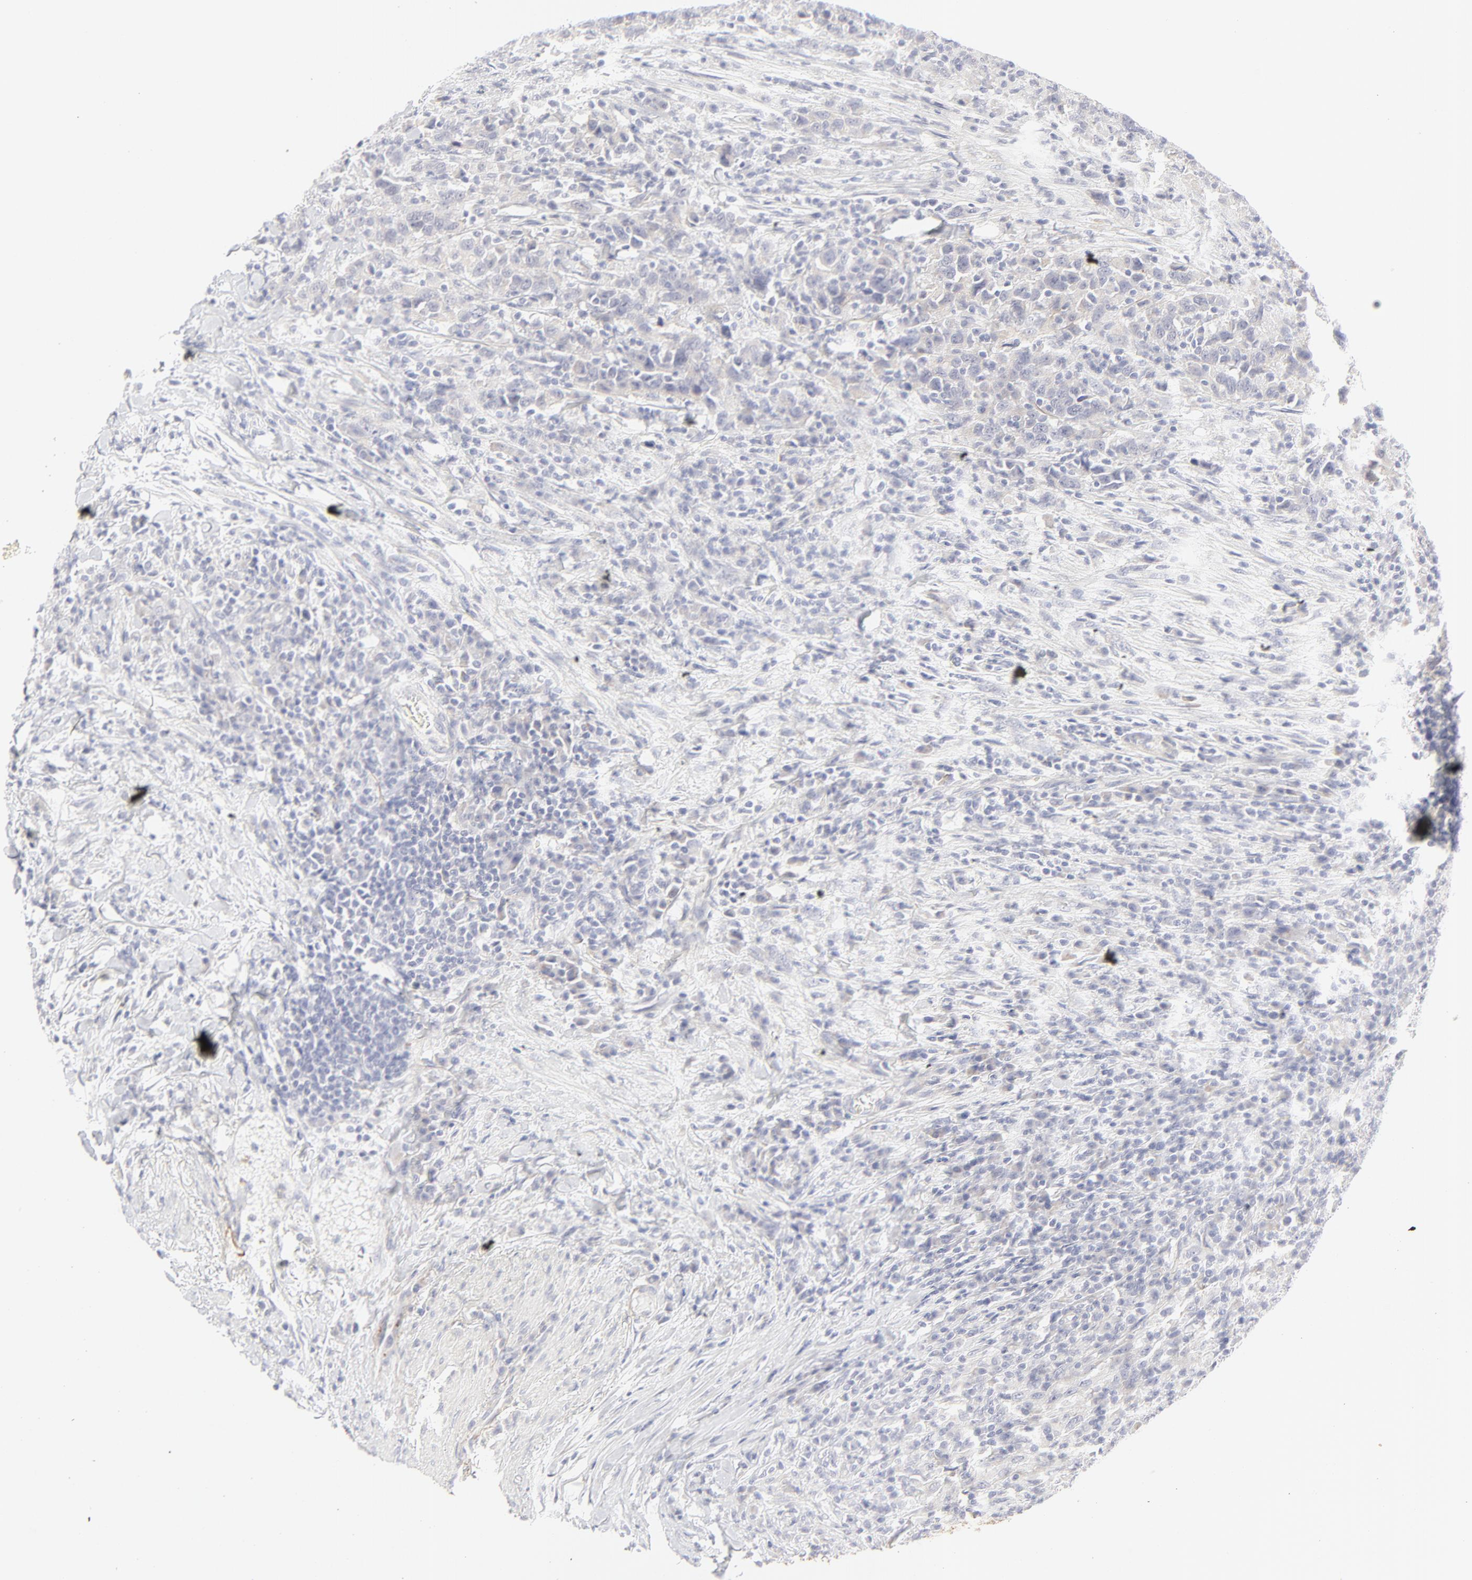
{"staining": {"intensity": "negative", "quantity": "none", "location": "none"}, "tissue": "urothelial cancer", "cell_type": "Tumor cells", "image_type": "cancer", "snomed": [{"axis": "morphology", "description": "Urothelial carcinoma, High grade"}, {"axis": "topography", "description": "Urinary bladder"}], "caption": "A high-resolution photomicrograph shows IHC staining of high-grade urothelial carcinoma, which demonstrates no significant positivity in tumor cells.", "gene": "NPNT", "patient": {"sex": "male", "age": 61}}